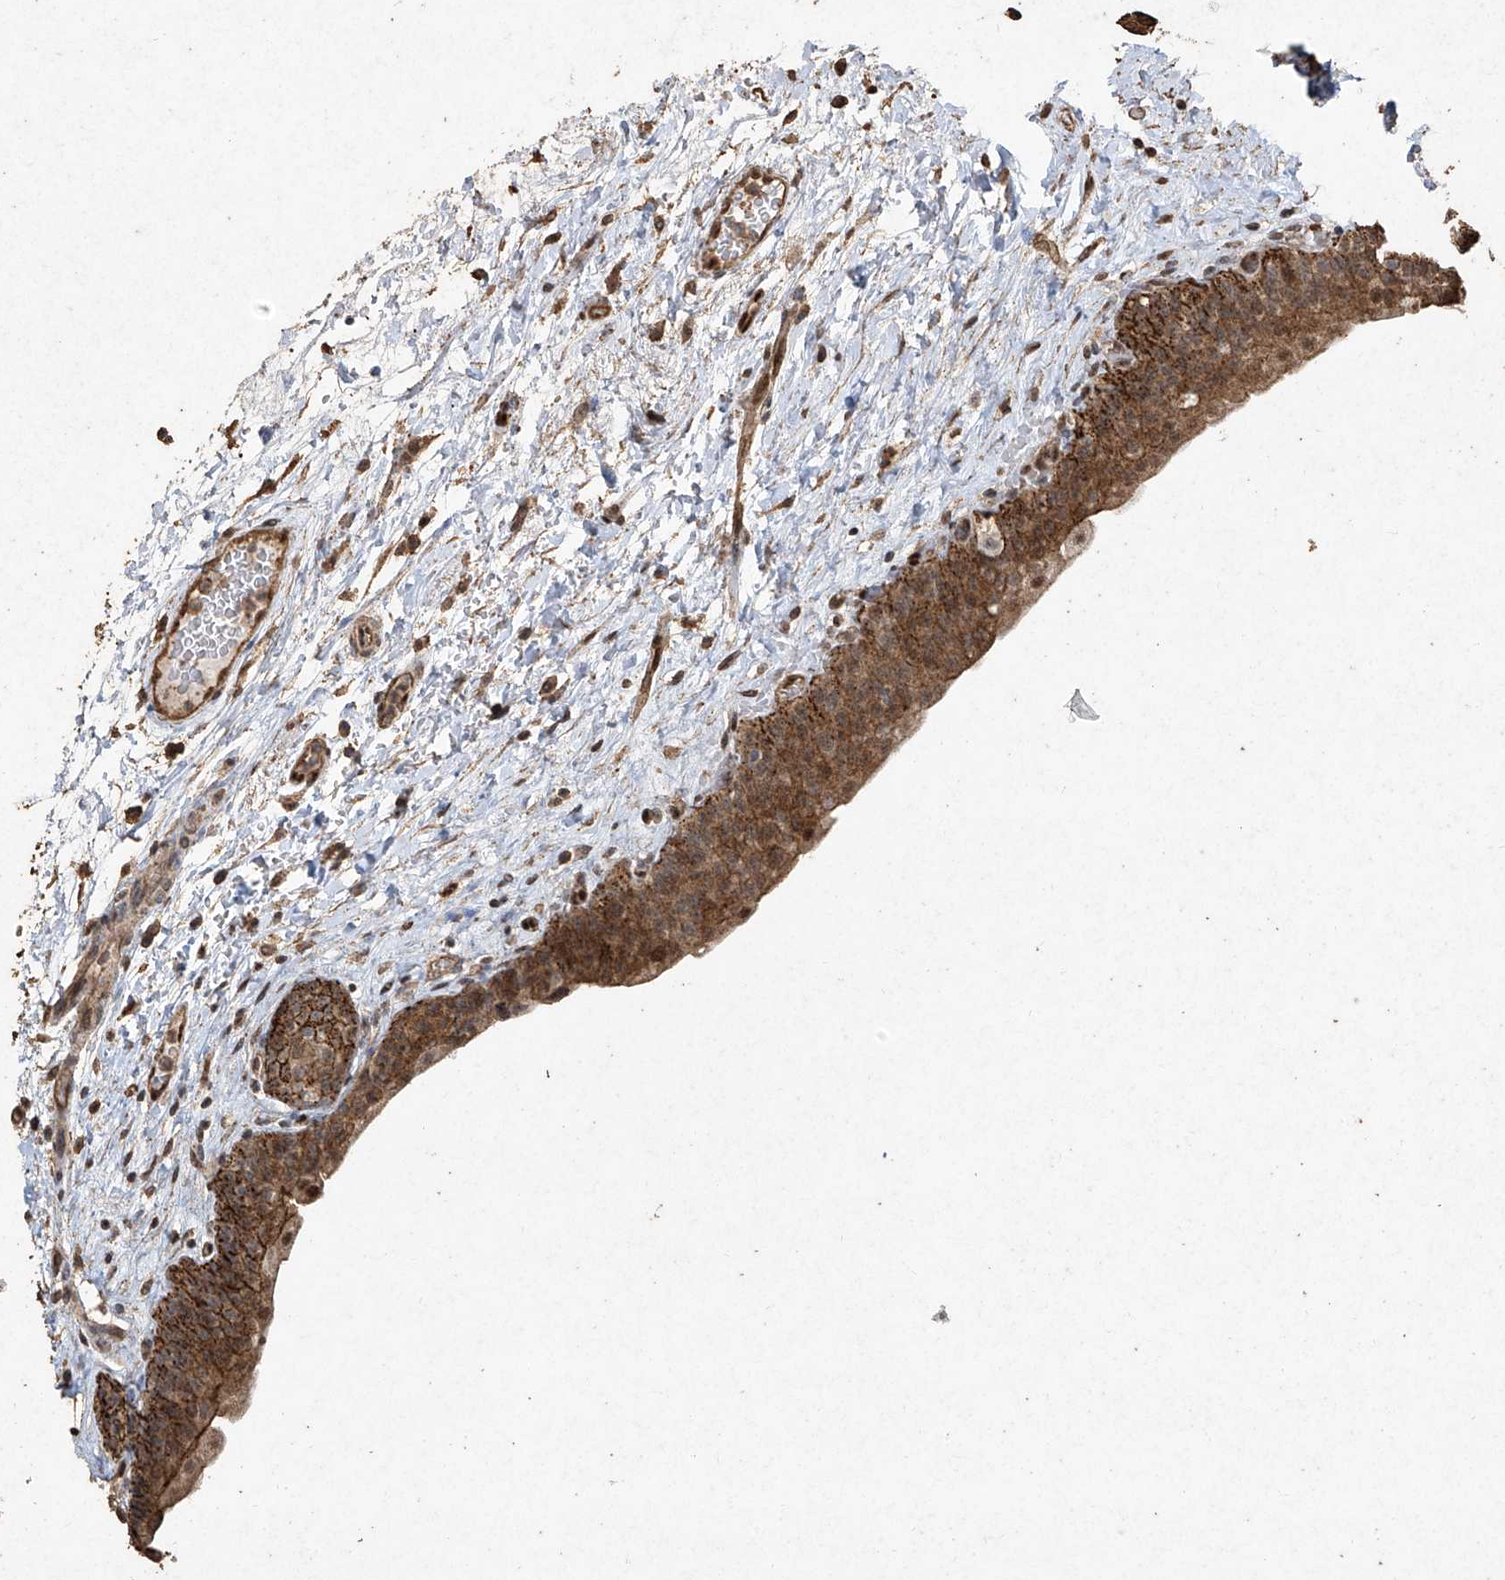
{"staining": {"intensity": "moderate", "quantity": ">75%", "location": "cytoplasmic/membranous,nuclear"}, "tissue": "urinary bladder", "cell_type": "Urothelial cells", "image_type": "normal", "snomed": [{"axis": "morphology", "description": "Normal tissue, NOS"}, {"axis": "topography", "description": "Urinary bladder"}], "caption": "About >75% of urothelial cells in unremarkable urinary bladder exhibit moderate cytoplasmic/membranous,nuclear protein staining as visualized by brown immunohistochemical staining.", "gene": "ERBB3", "patient": {"sex": "male", "age": 83}}